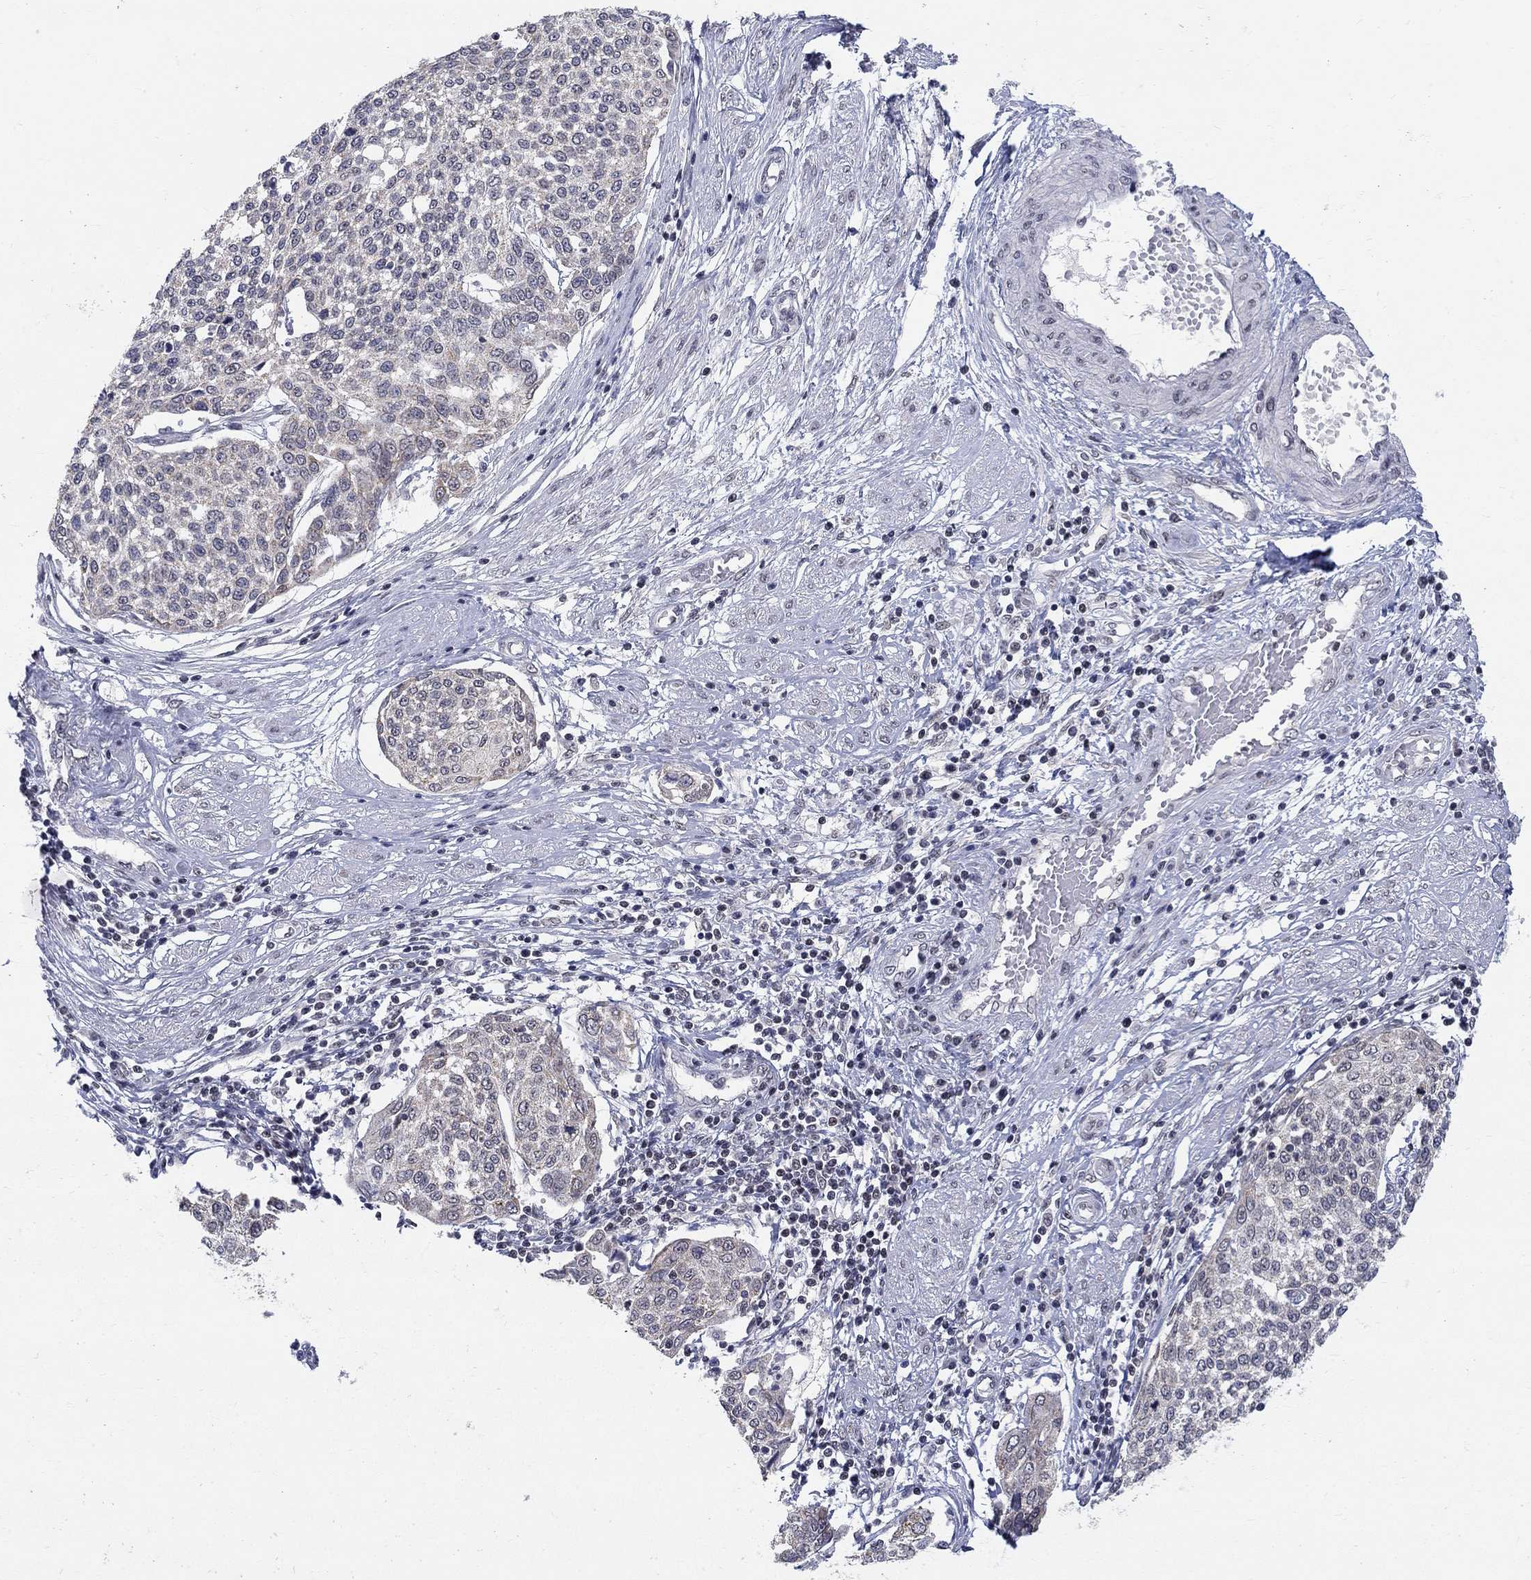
{"staining": {"intensity": "negative", "quantity": "none", "location": "none"}, "tissue": "cervical cancer", "cell_type": "Tumor cells", "image_type": "cancer", "snomed": [{"axis": "morphology", "description": "Squamous cell carcinoma, NOS"}, {"axis": "topography", "description": "Cervix"}], "caption": "There is no significant positivity in tumor cells of cervical cancer.", "gene": "KLF12", "patient": {"sex": "female", "age": 34}}